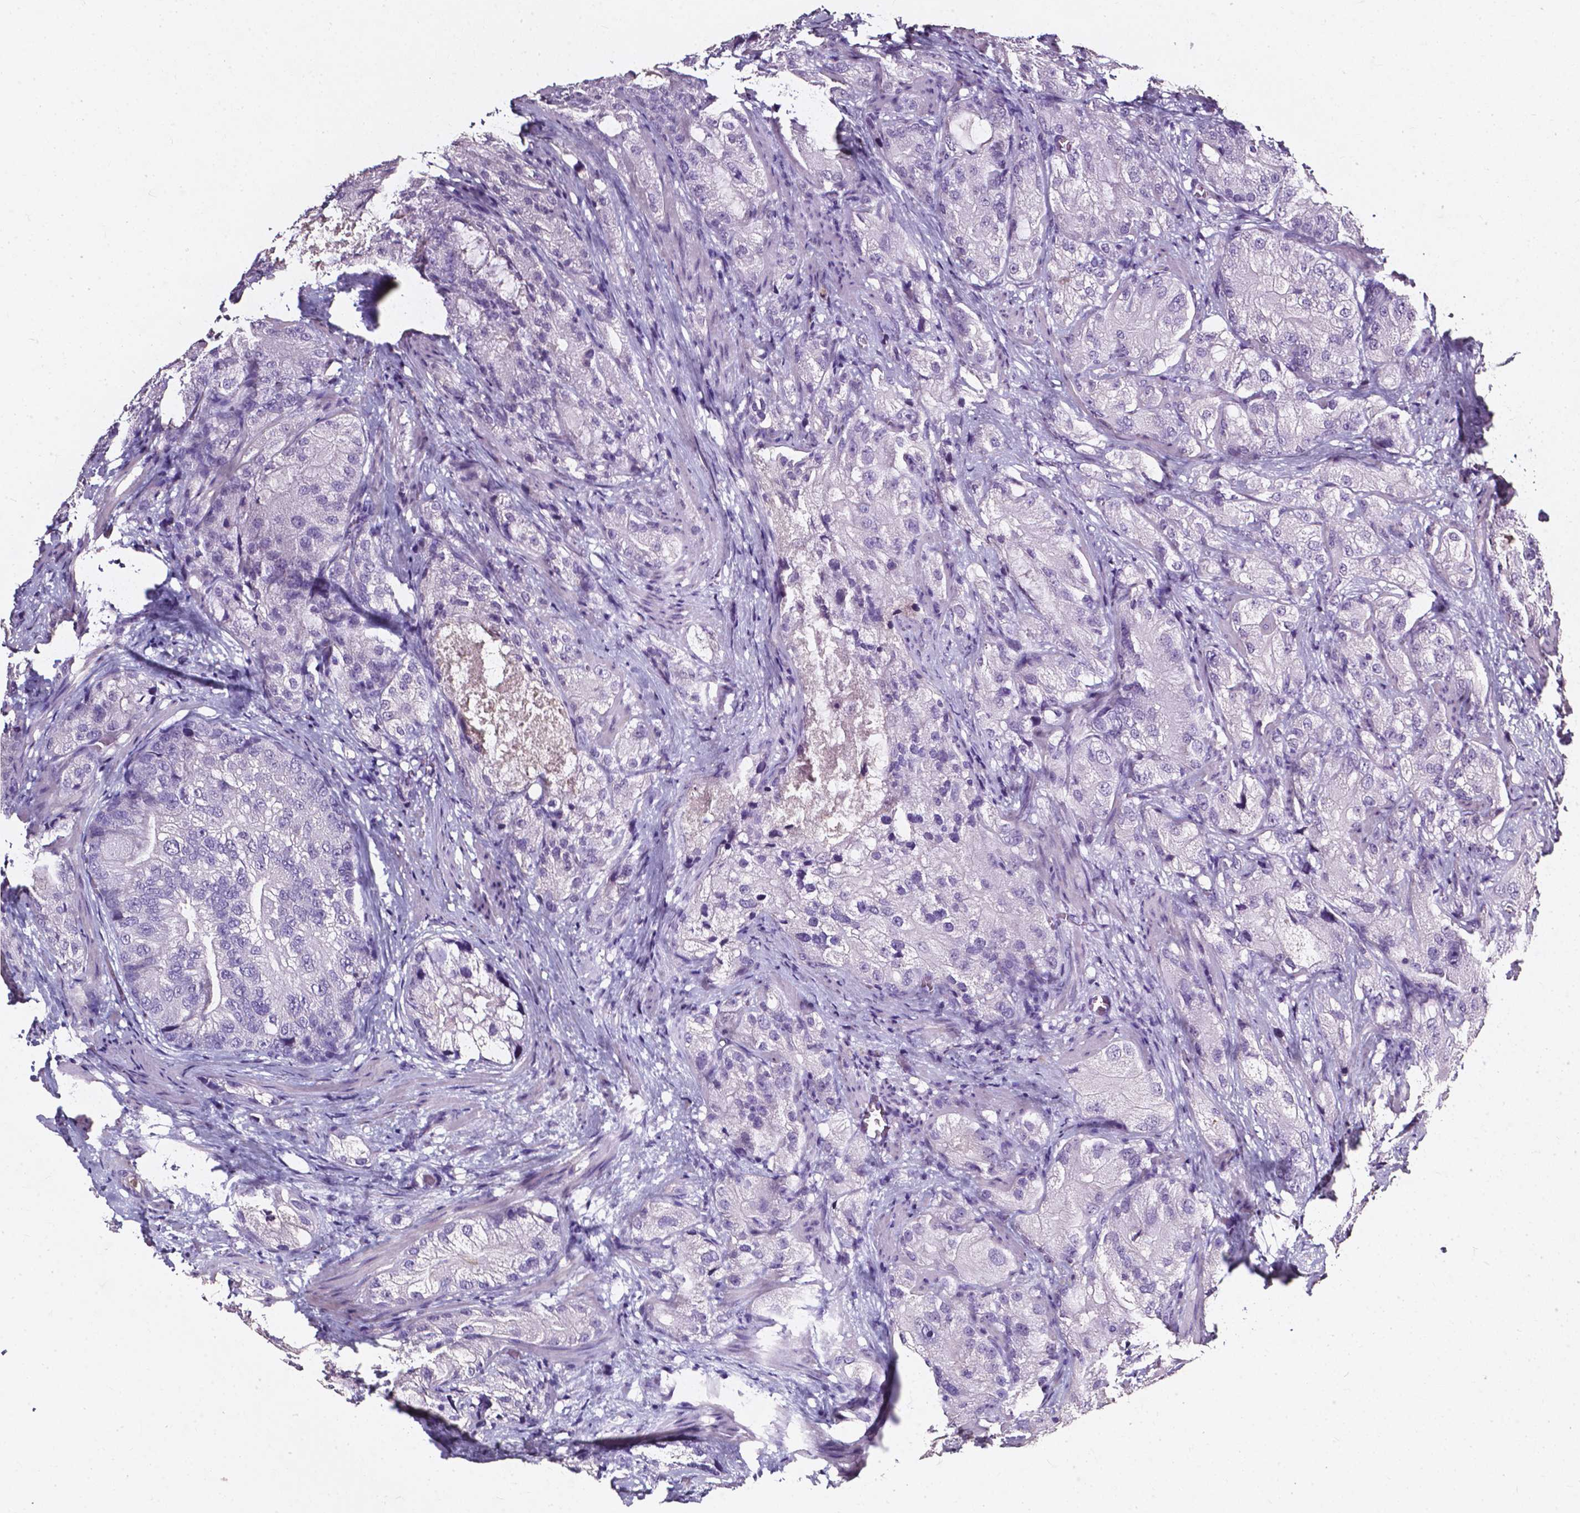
{"staining": {"intensity": "negative", "quantity": "none", "location": "none"}, "tissue": "prostate cancer", "cell_type": "Tumor cells", "image_type": "cancer", "snomed": [{"axis": "morphology", "description": "Adenocarcinoma, High grade"}, {"axis": "topography", "description": "Prostate"}], "caption": "Prostate high-grade adenocarcinoma was stained to show a protein in brown. There is no significant positivity in tumor cells. (DAB (3,3'-diaminobenzidine) IHC visualized using brightfield microscopy, high magnification).", "gene": "AKR1B10", "patient": {"sex": "male", "age": 70}}